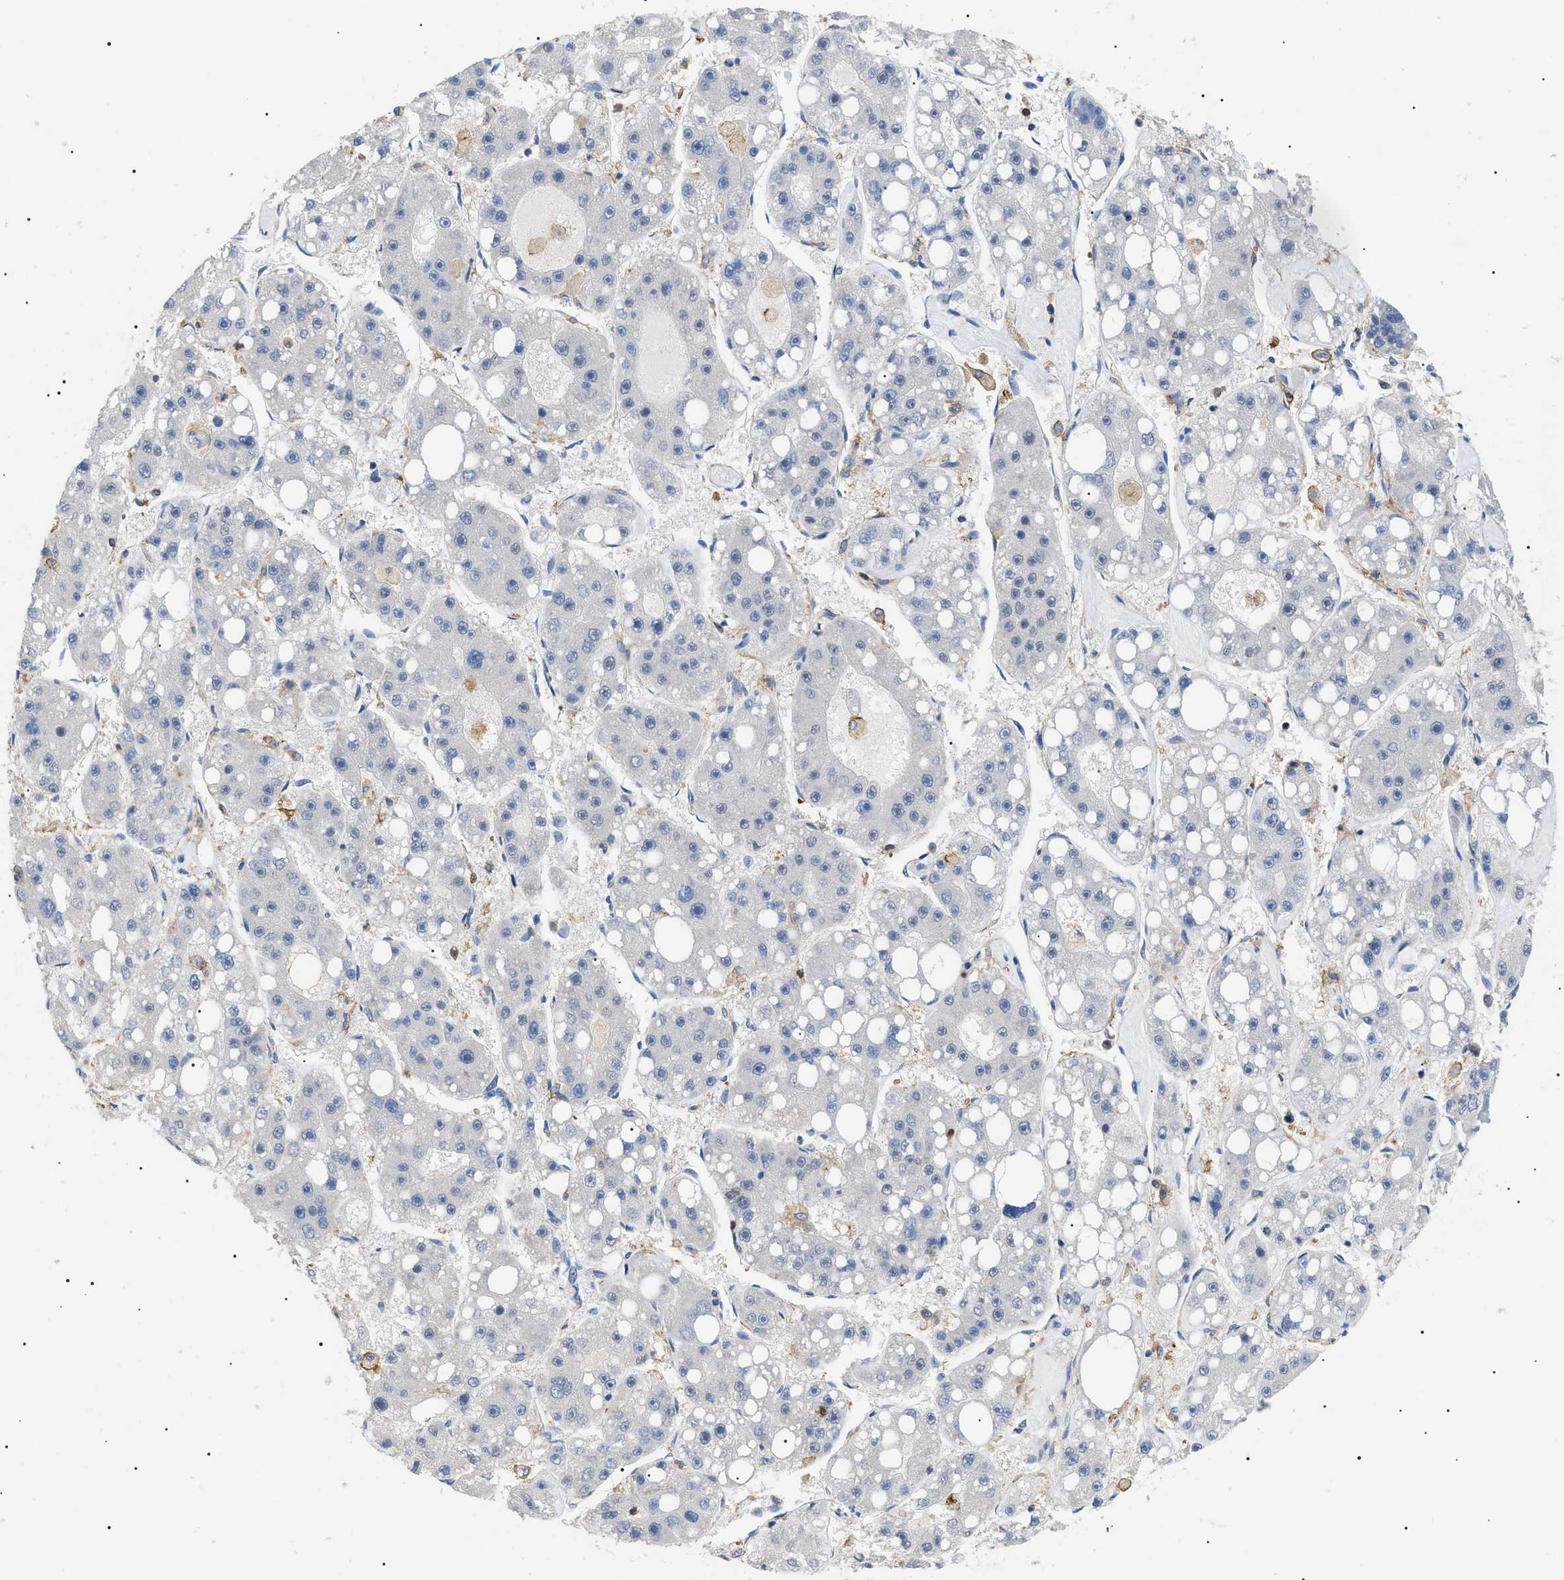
{"staining": {"intensity": "negative", "quantity": "none", "location": "none"}, "tissue": "liver cancer", "cell_type": "Tumor cells", "image_type": "cancer", "snomed": [{"axis": "morphology", "description": "Carcinoma, Hepatocellular, NOS"}, {"axis": "topography", "description": "Liver"}], "caption": "Human liver cancer stained for a protein using IHC displays no positivity in tumor cells.", "gene": "CD300A", "patient": {"sex": "female", "age": 61}}